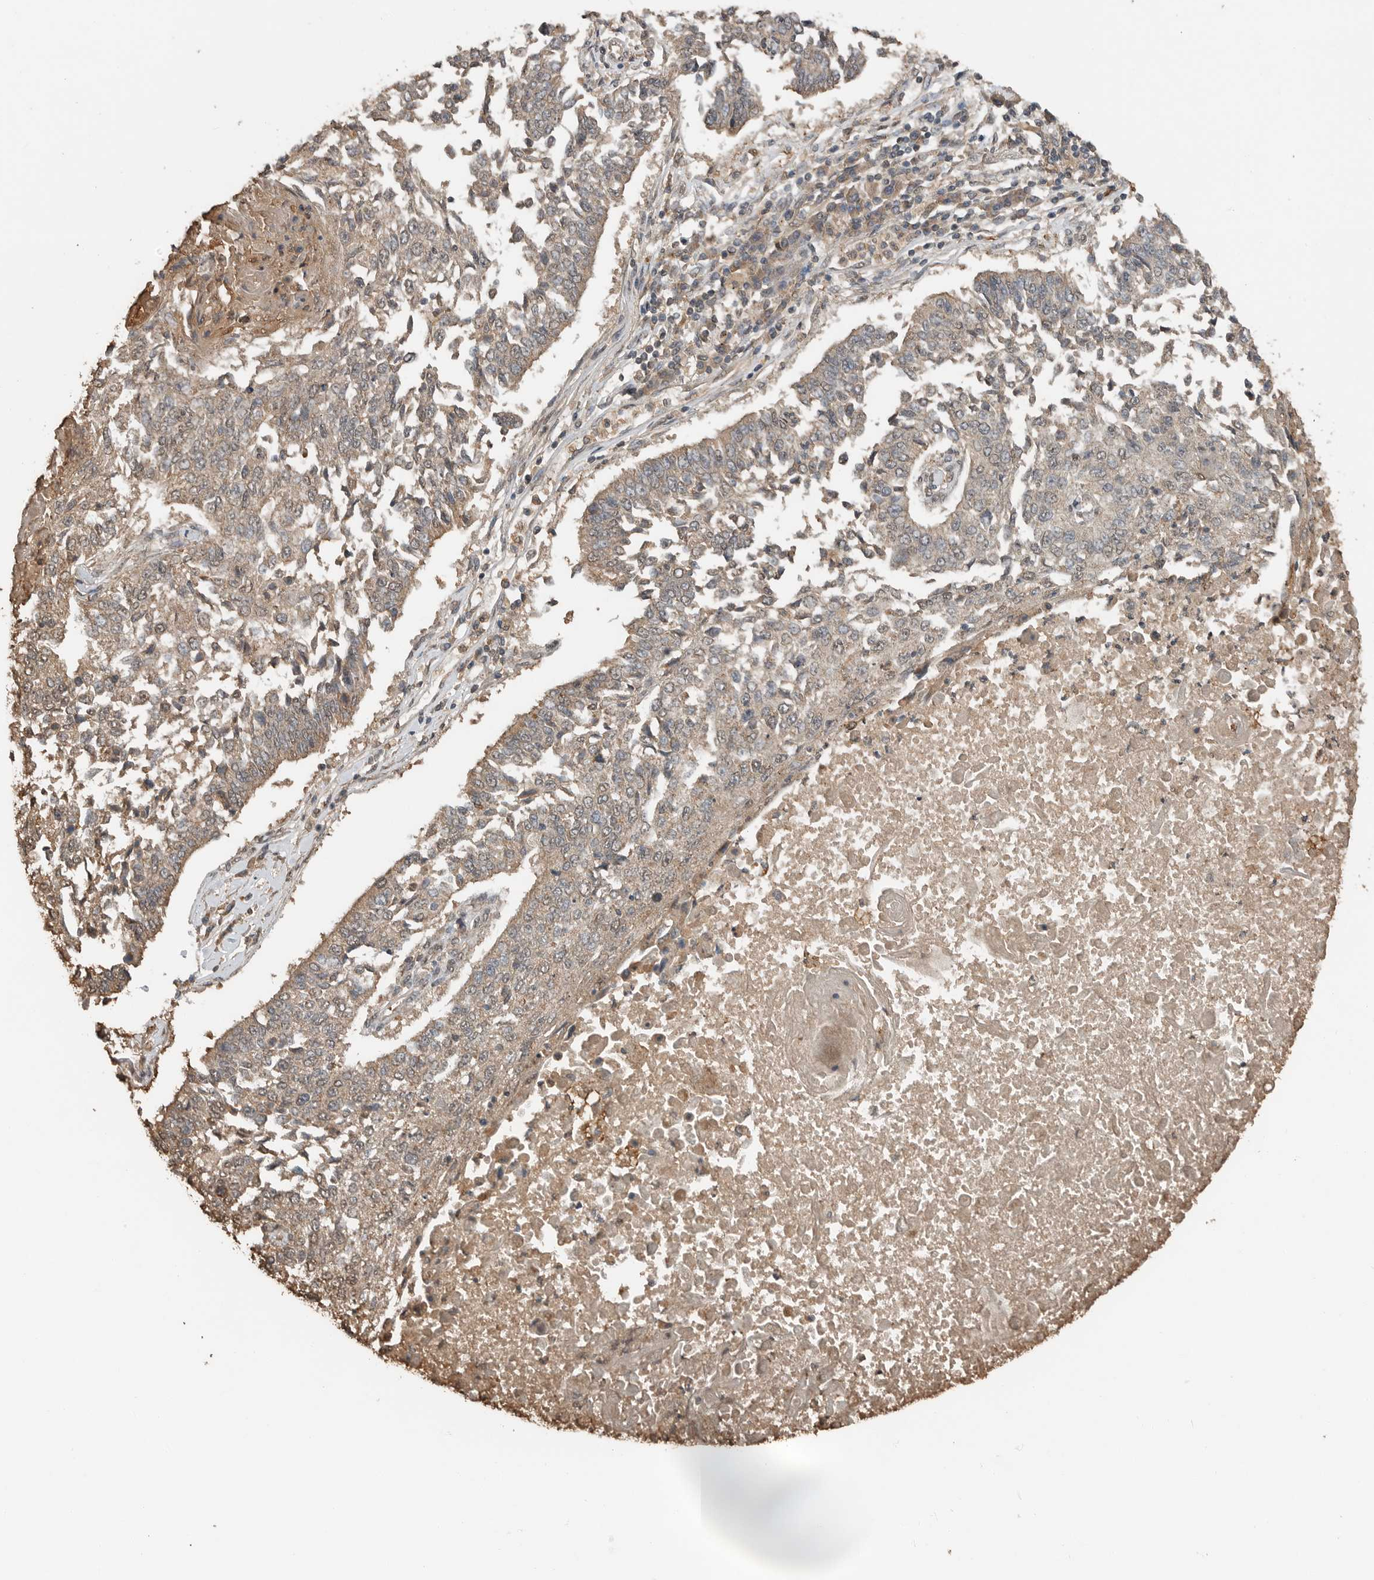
{"staining": {"intensity": "weak", "quantity": ">75%", "location": "cytoplasmic/membranous,nuclear"}, "tissue": "lung cancer", "cell_type": "Tumor cells", "image_type": "cancer", "snomed": [{"axis": "morphology", "description": "Normal tissue, NOS"}, {"axis": "morphology", "description": "Squamous cell carcinoma, NOS"}, {"axis": "topography", "description": "Cartilage tissue"}, {"axis": "topography", "description": "Bronchus"}, {"axis": "topography", "description": "Lung"}, {"axis": "topography", "description": "Peripheral nerve tissue"}], "caption": "IHC micrograph of lung cancer (squamous cell carcinoma) stained for a protein (brown), which exhibits low levels of weak cytoplasmic/membranous and nuclear expression in approximately >75% of tumor cells.", "gene": "BLZF1", "patient": {"sex": "female", "age": 49}}